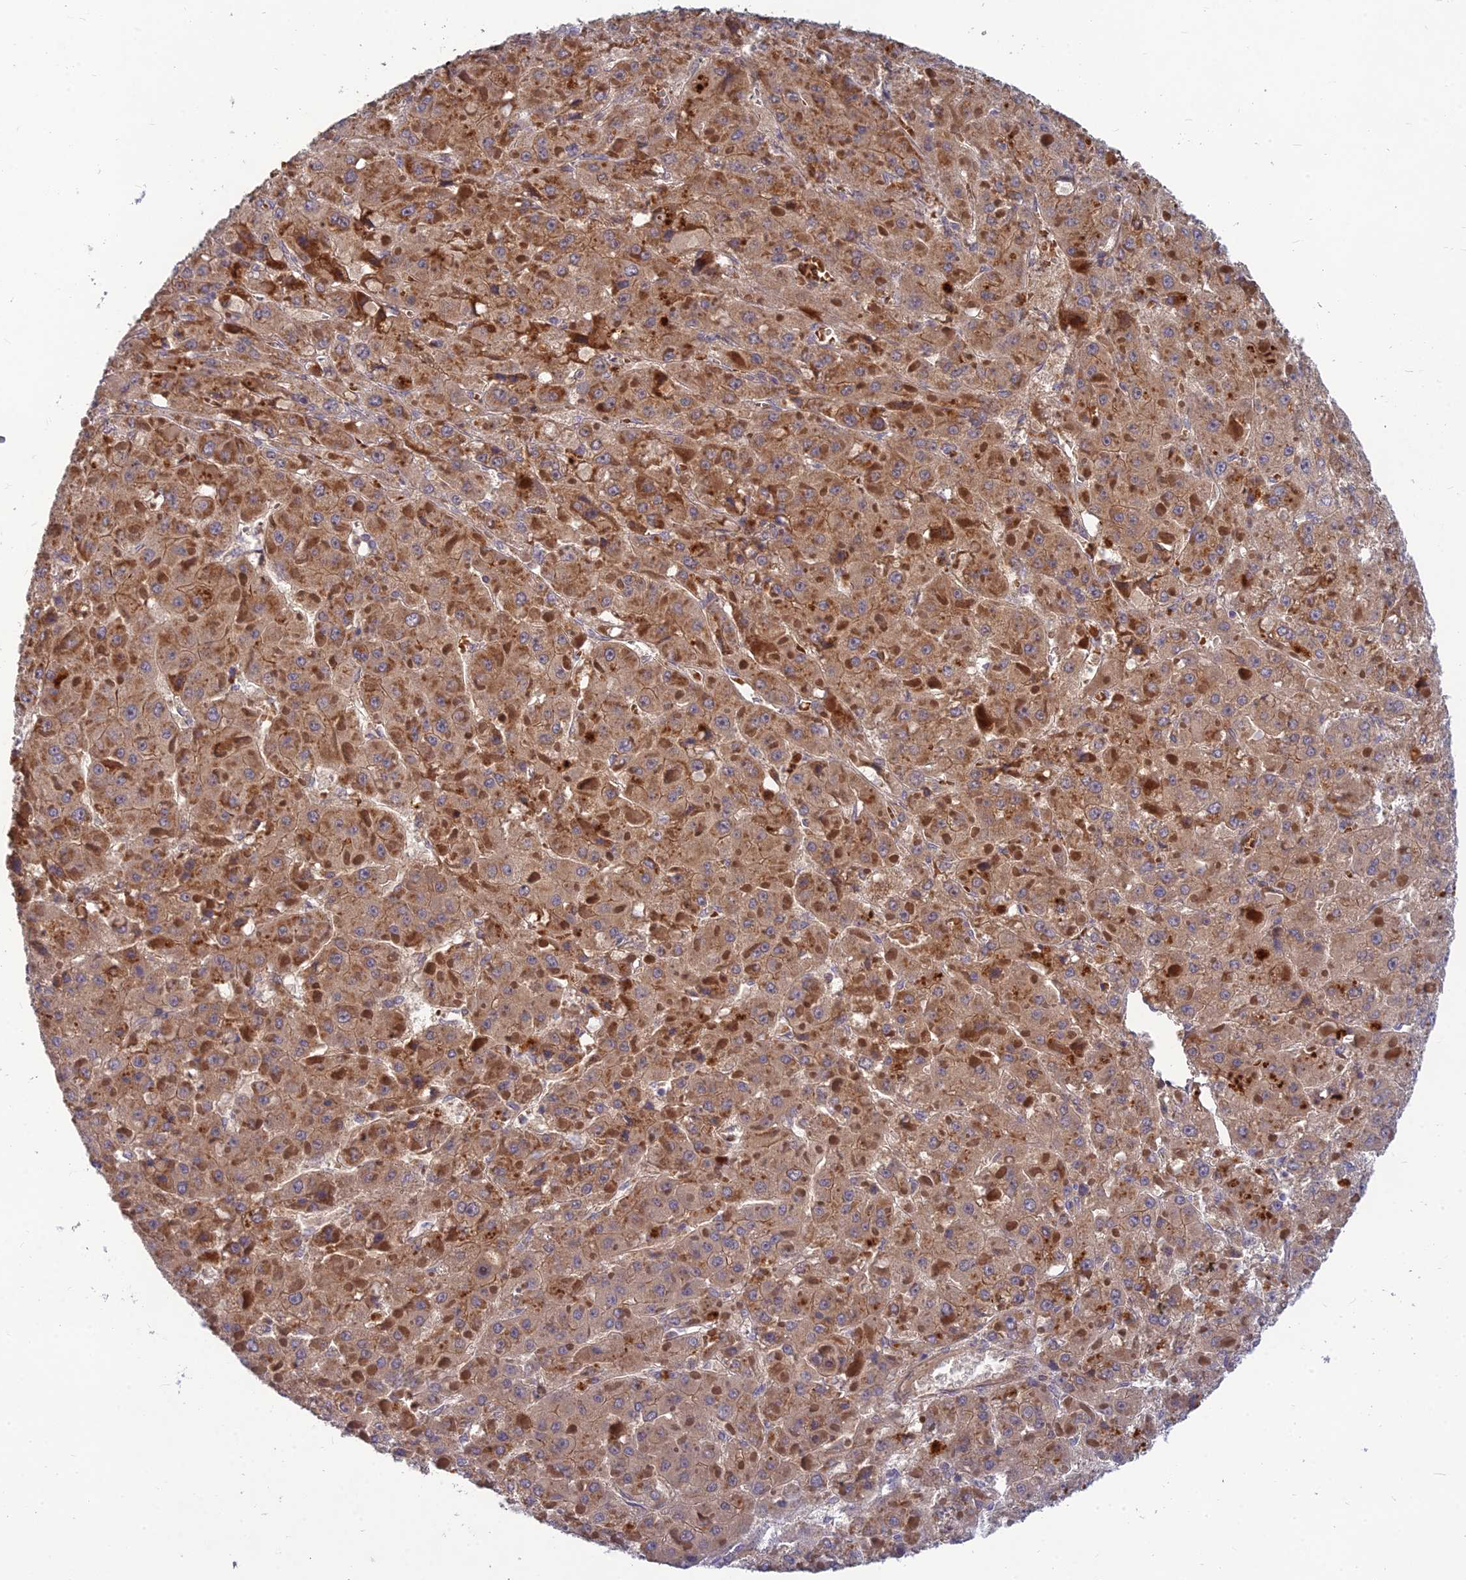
{"staining": {"intensity": "moderate", "quantity": ">75%", "location": "cytoplasmic/membranous"}, "tissue": "liver cancer", "cell_type": "Tumor cells", "image_type": "cancer", "snomed": [{"axis": "morphology", "description": "Carcinoma, Hepatocellular, NOS"}, {"axis": "topography", "description": "Liver"}], "caption": "Moderate cytoplasmic/membranous positivity for a protein is present in approximately >75% of tumor cells of liver cancer (hepatocellular carcinoma) using IHC.", "gene": "FAM151B", "patient": {"sex": "female", "age": 73}}